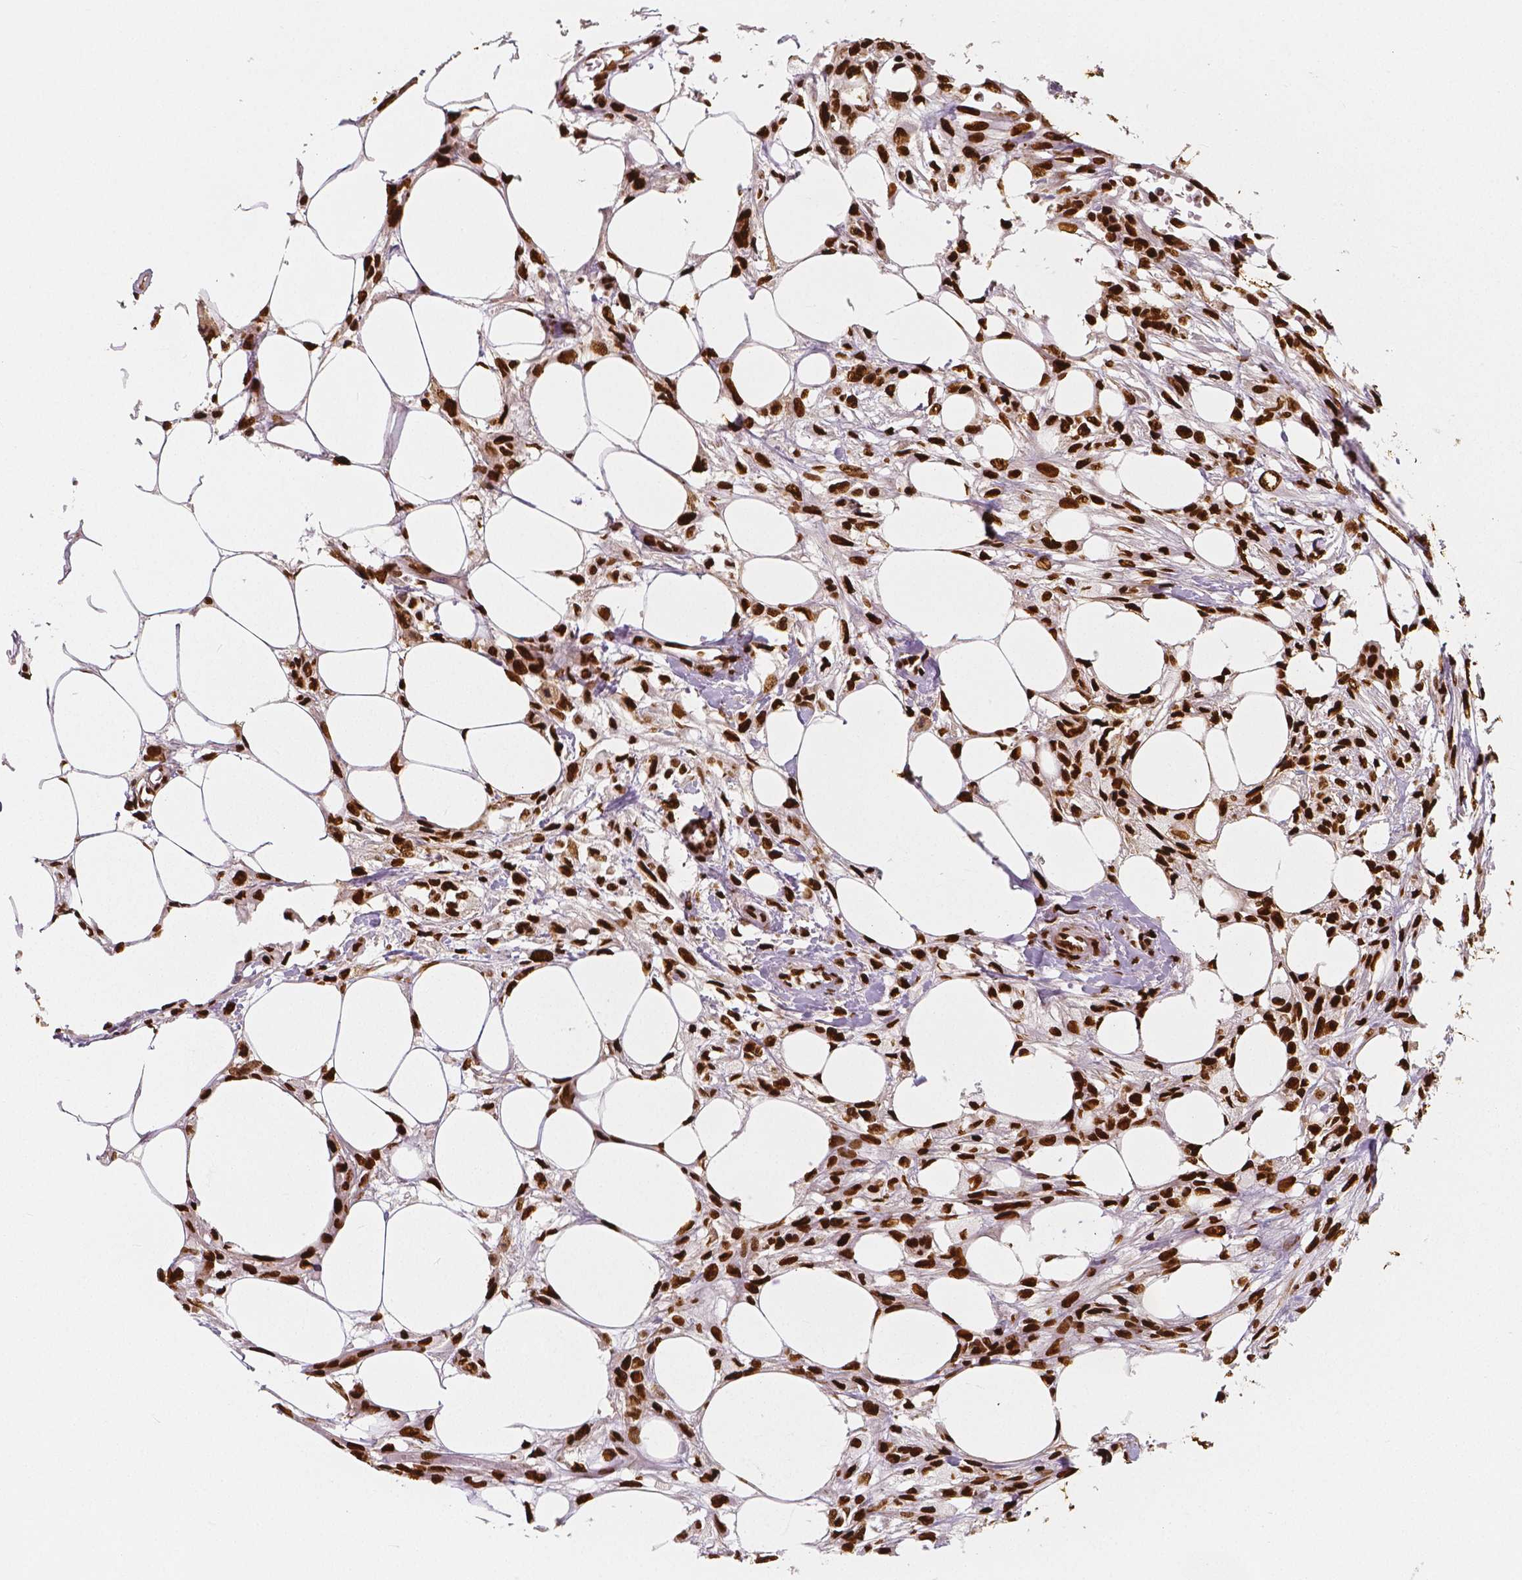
{"staining": {"intensity": "strong", "quantity": ">75%", "location": "nuclear"}, "tissue": "skin cancer", "cell_type": "Tumor cells", "image_type": "cancer", "snomed": [{"axis": "morphology", "description": "Squamous cell carcinoma, NOS"}, {"axis": "topography", "description": "Skin"}], "caption": "IHC (DAB (3,3'-diaminobenzidine)) staining of human skin squamous cell carcinoma shows strong nuclear protein expression in about >75% of tumor cells.", "gene": "NUCKS1", "patient": {"sex": "female", "age": 59}}